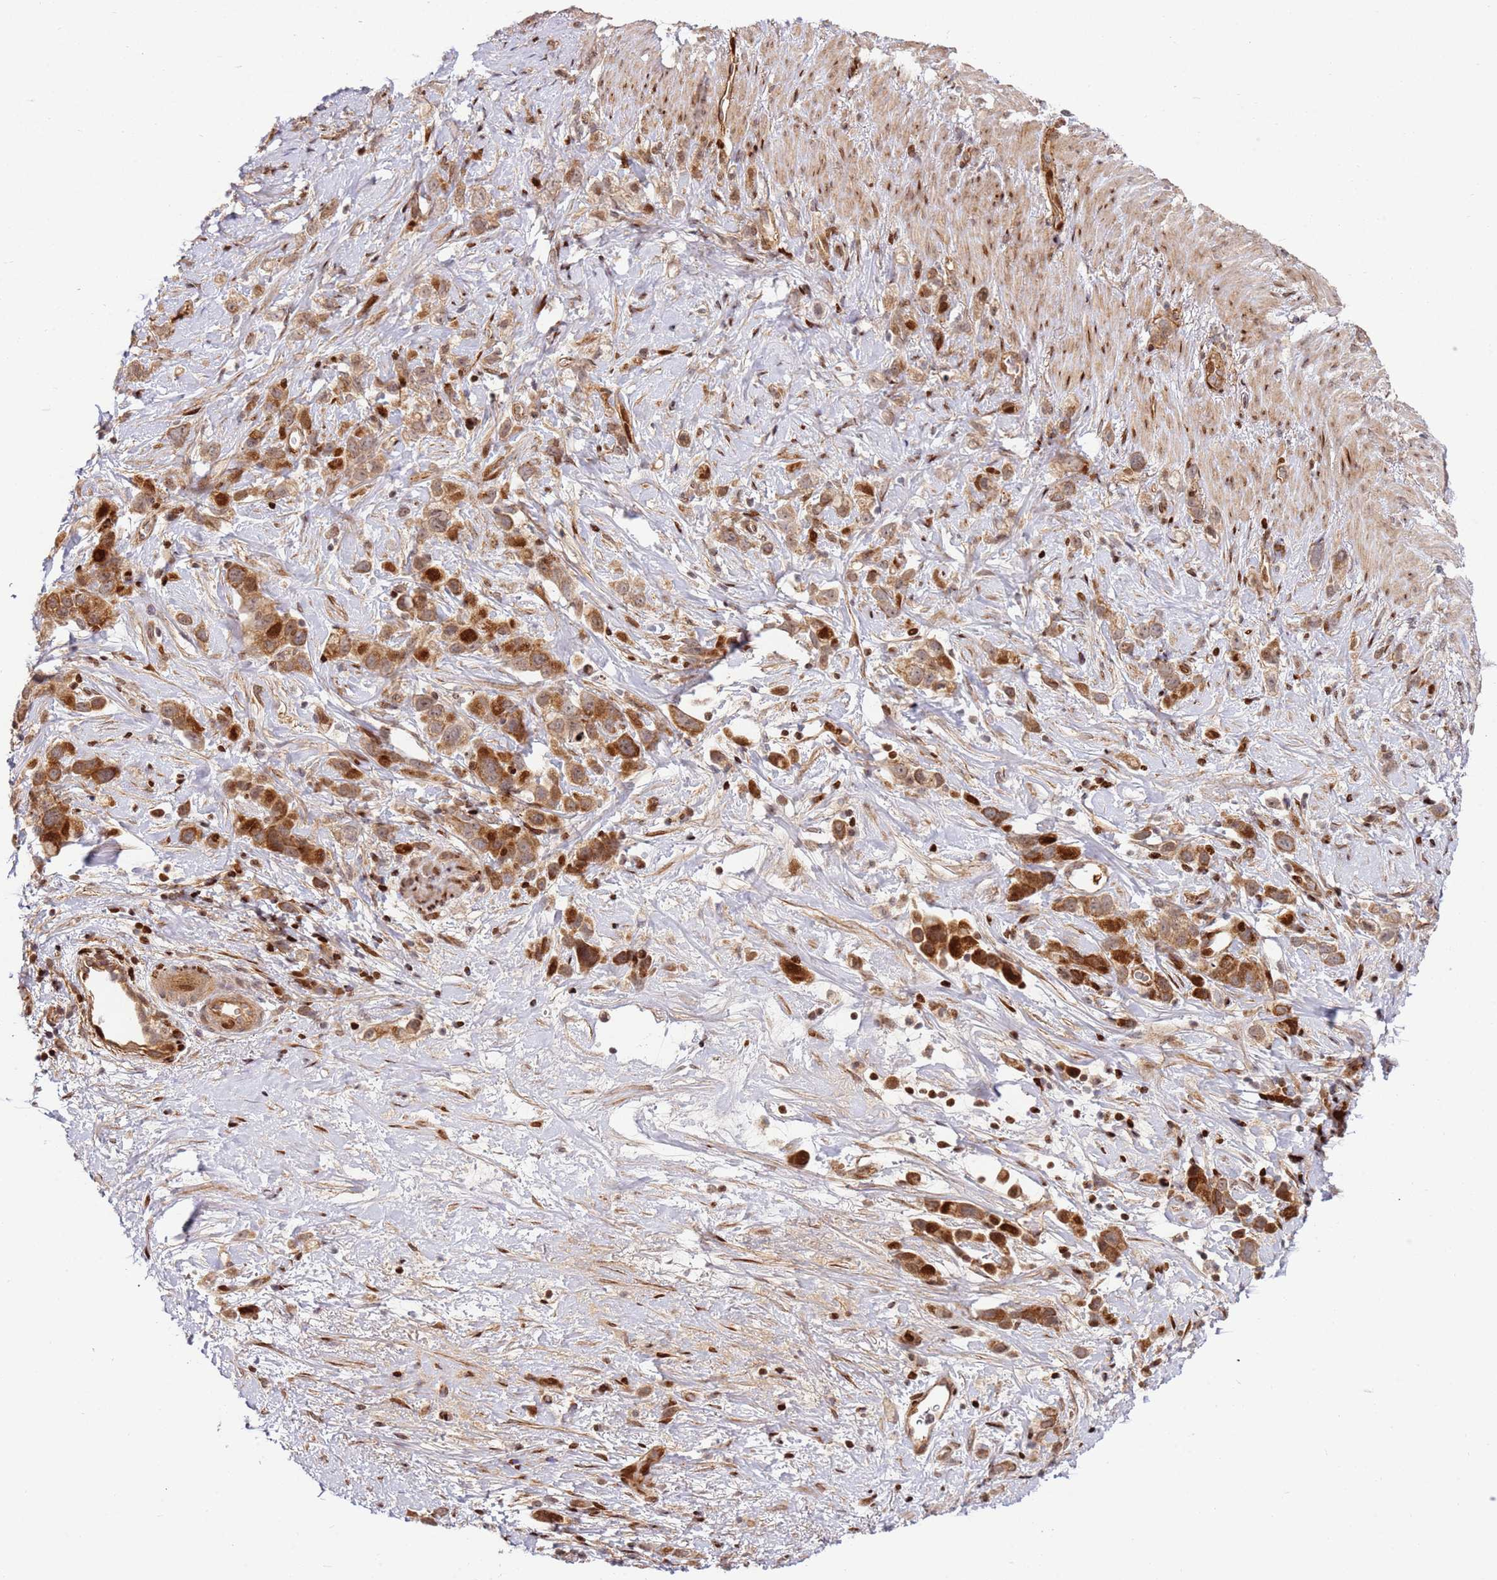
{"staining": {"intensity": "strong", "quantity": ">75%", "location": "cytoplasmic/membranous,nuclear"}, "tissue": "stomach cancer", "cell_type": "Tumor cells", "image_type": "cancer", "snomed": [{"axis": "morphology", "description": "Adenocarcinoma, NOS"}, {"axis": "topography", "description": "Stomach"}], "caption": "A micrograph of human adenocarcinoma (stomach) stained for a protein reveals strong cytoplasmic/membranous and nuclear brown staining in tumor cells.", "gene": "TMEM233", "patient": {"sex": "female", "age": 65}}